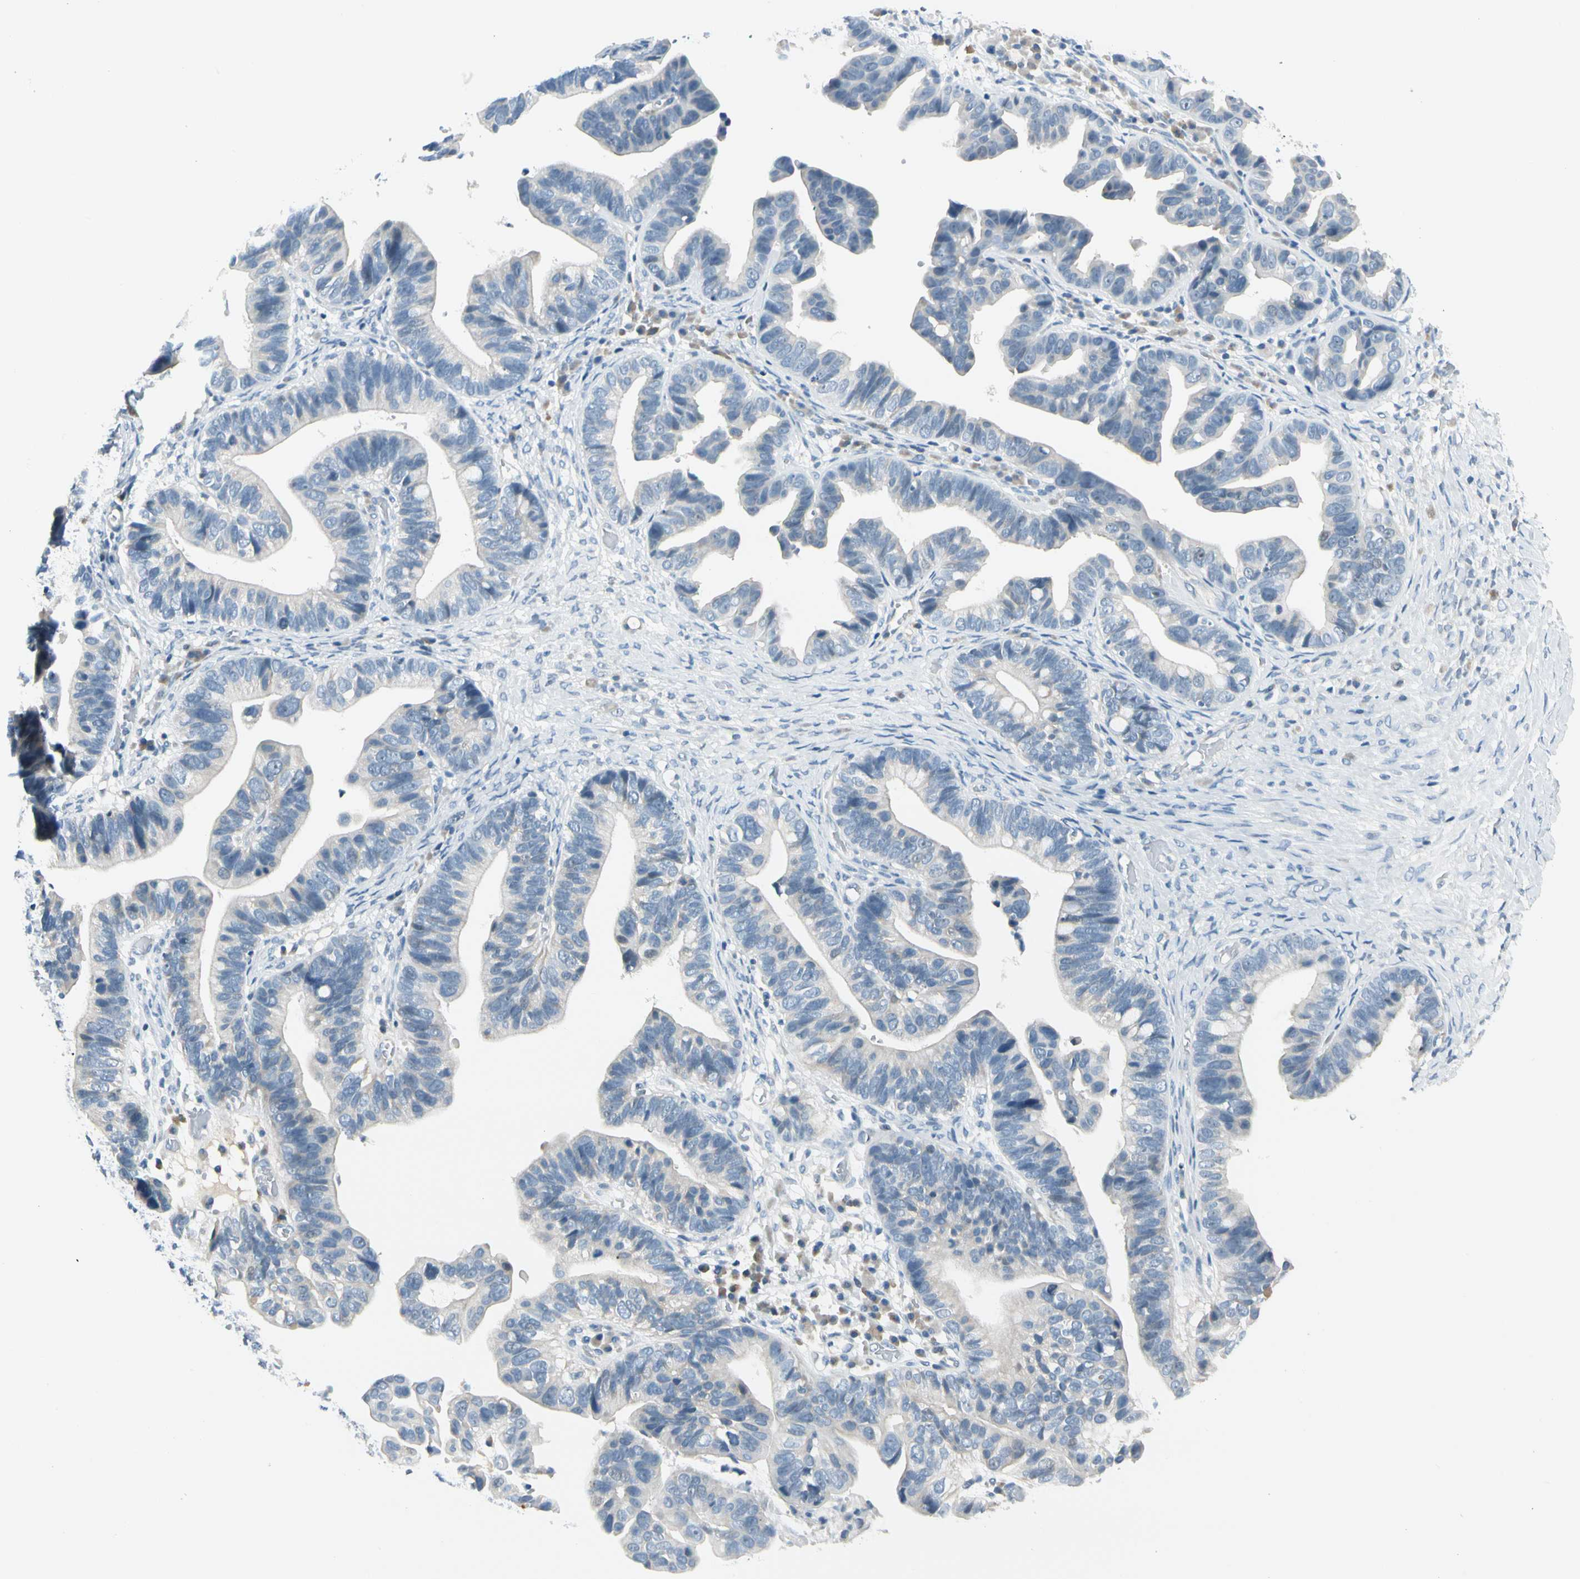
{"staining": {"intensity": "negative", "quantity": "none", "location": "none"}, "tissue": "ovarian cancer", "cell_type": "Tumor cells", "image_type": "cancer", "snomed": [{"axis": "morphology", "description": "Cystadenocarcinoma, serous, NOS"}, {"axis": "topography", "description": "Ovary"}], "caption": "Tumor cells show no significant protein positivity in ovarian cancer (serous cystadenocarcinoma).", "gene": "ZSCAN1", "patient": {"sex": "female", "age": 56}}